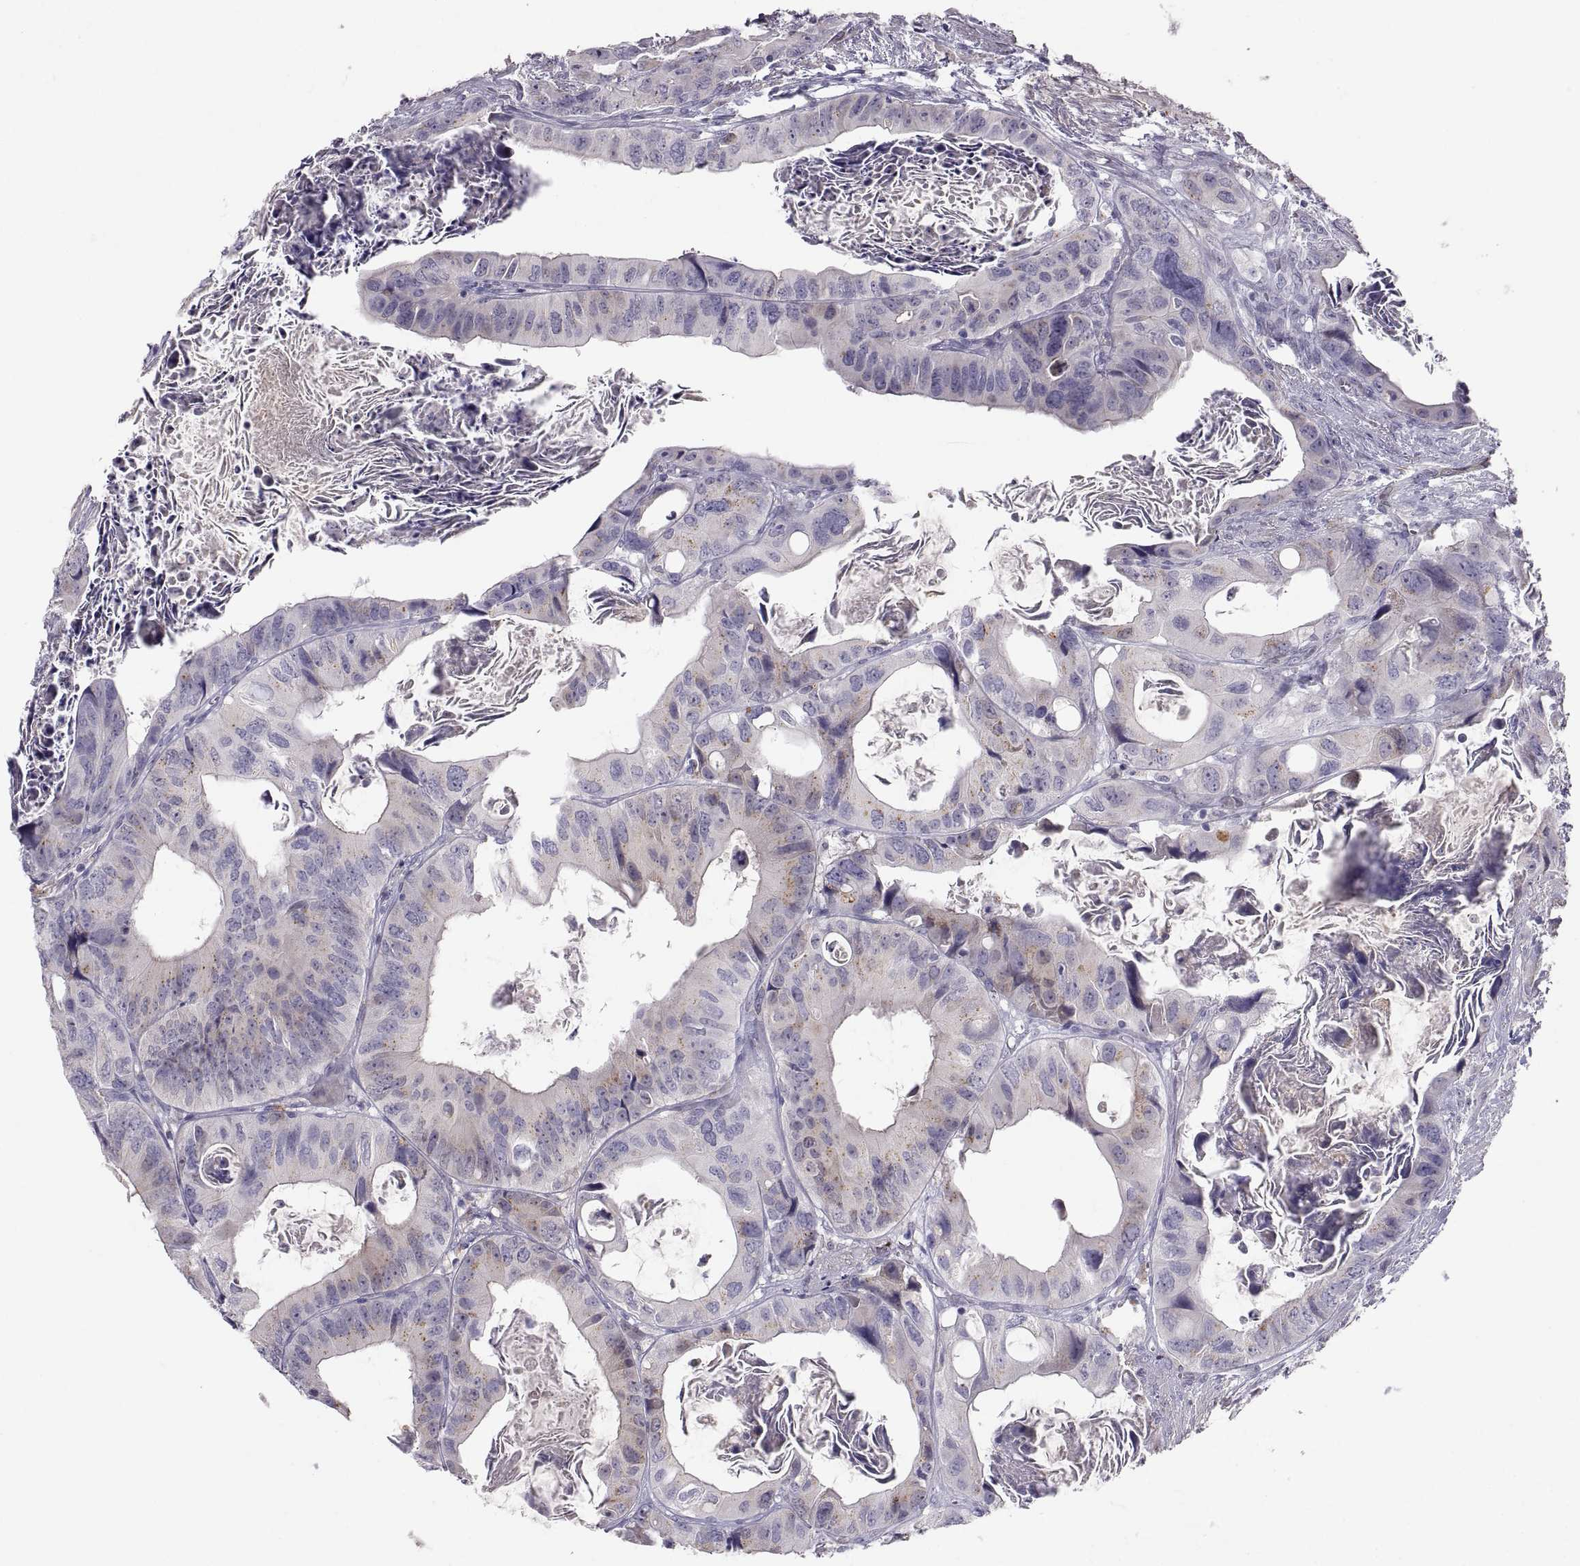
{"staining": {"intensity": "negative", "quantity": "none", "location": "none"}, "tissue": "colorectal cancer", "cell_type": "Tumor cells", "image_type": "cancer", "snomed": [{"axis": "morphology", "description": "Adenocarcinoma, NOS"}, {"axis": "topography", "description": "Rectum"}], "caption": "Human colorectal cancer stained for a protein using IHC demonstrates no positivity in tumor cells.", "gene": "PGM5", "patient": {"sex": "male", "age": 64}}